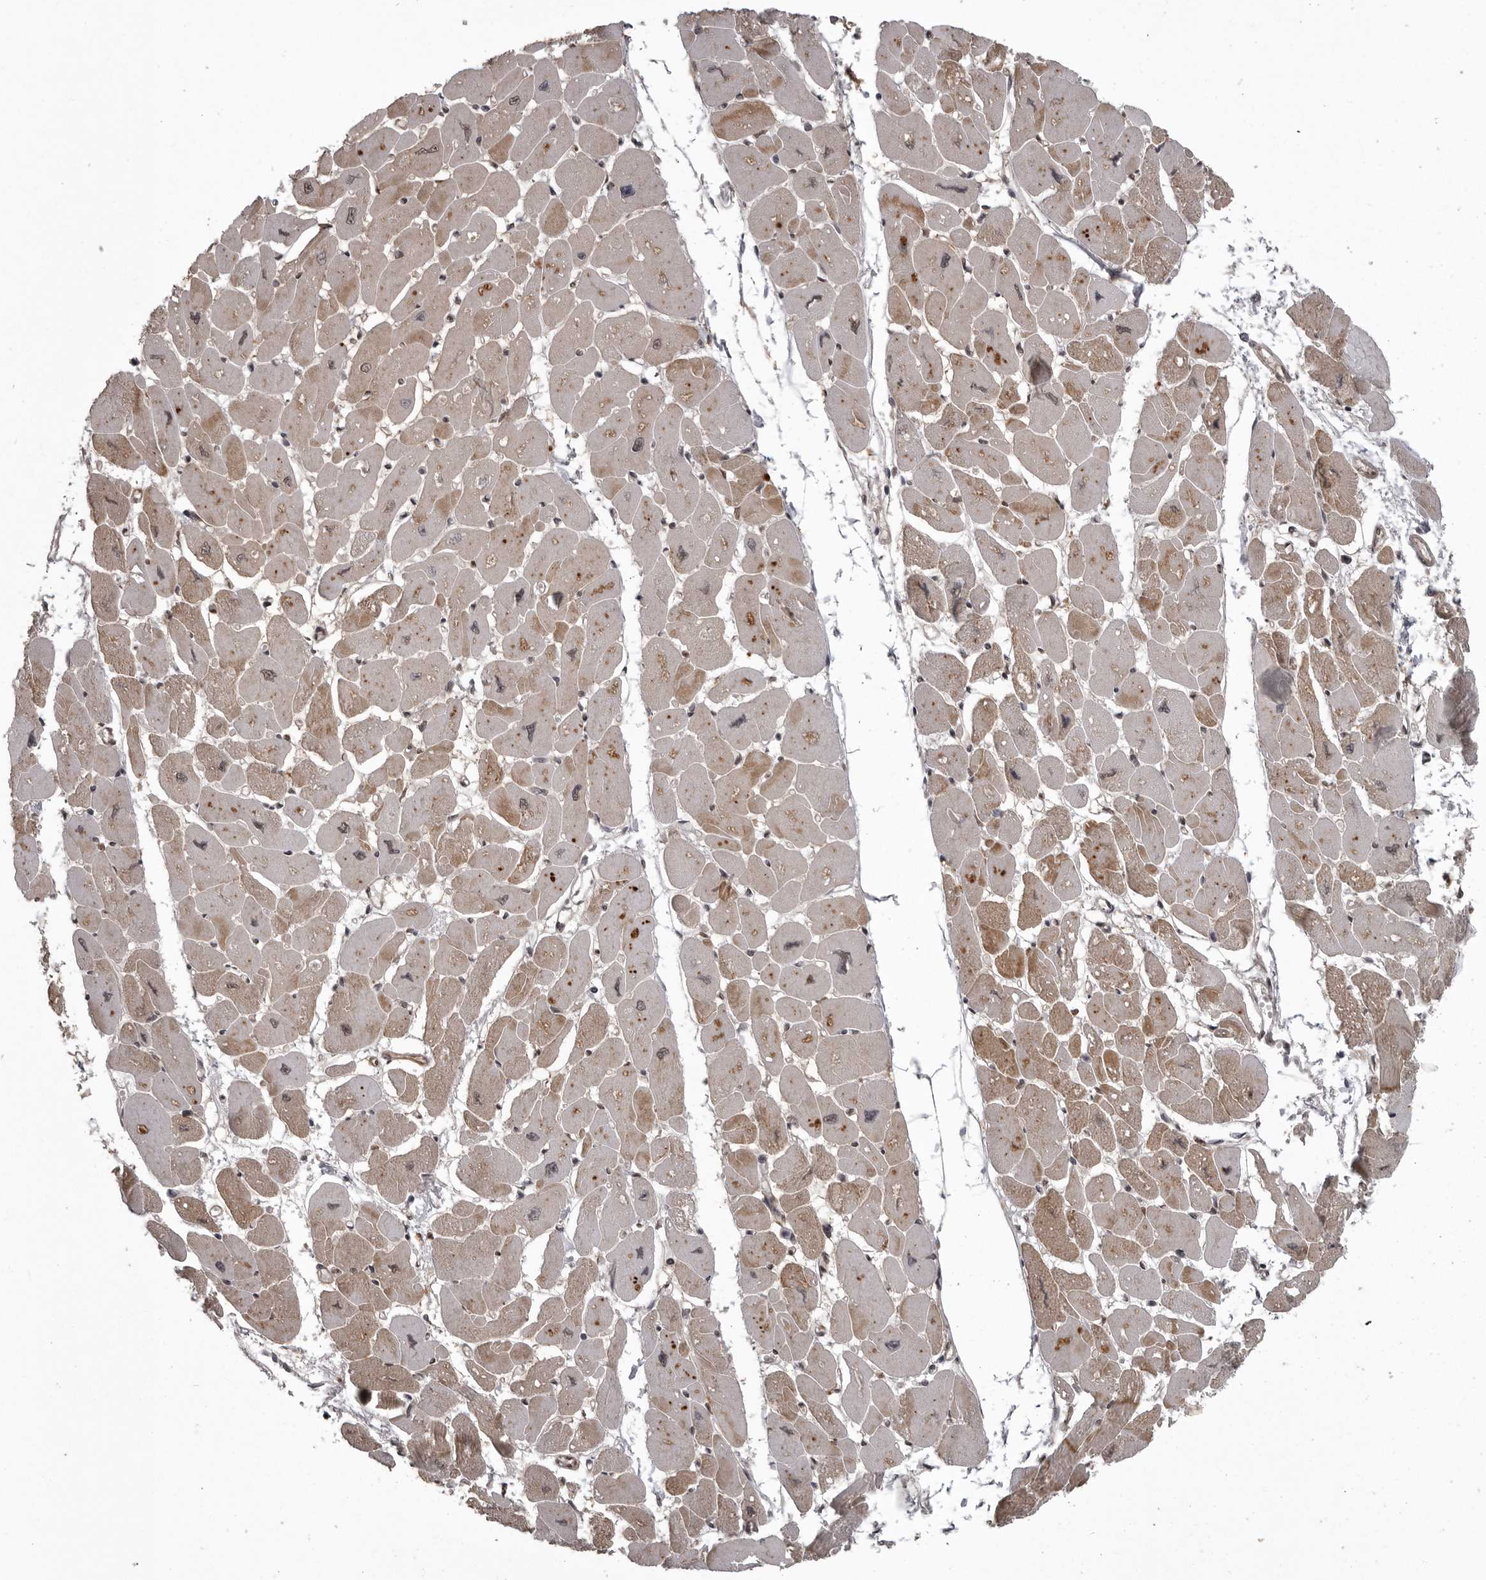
{"staining": {"intensity": "moderate", "quantity": ">75%", "location": "cytoplasmic/membranous"}, "tissue": "heart muscle", "cell_type": "Cardiomyocytes", "image_type": "normal", "snomed": [{"axis": "morphology", "description": "Normal tissue, NOS"}, {"axis": "topography", "description": "Heart"}], "caption": "Immunohistochemistry (IHC) image of benign human heart muscle stained for a protein (brown), which exhibits medium levels of moderate cytoplasmic/membranous staining in about >75% of cardiomyocytes.", "gene": "SNX16", "patient": {"sex": "female", "age": 54}}